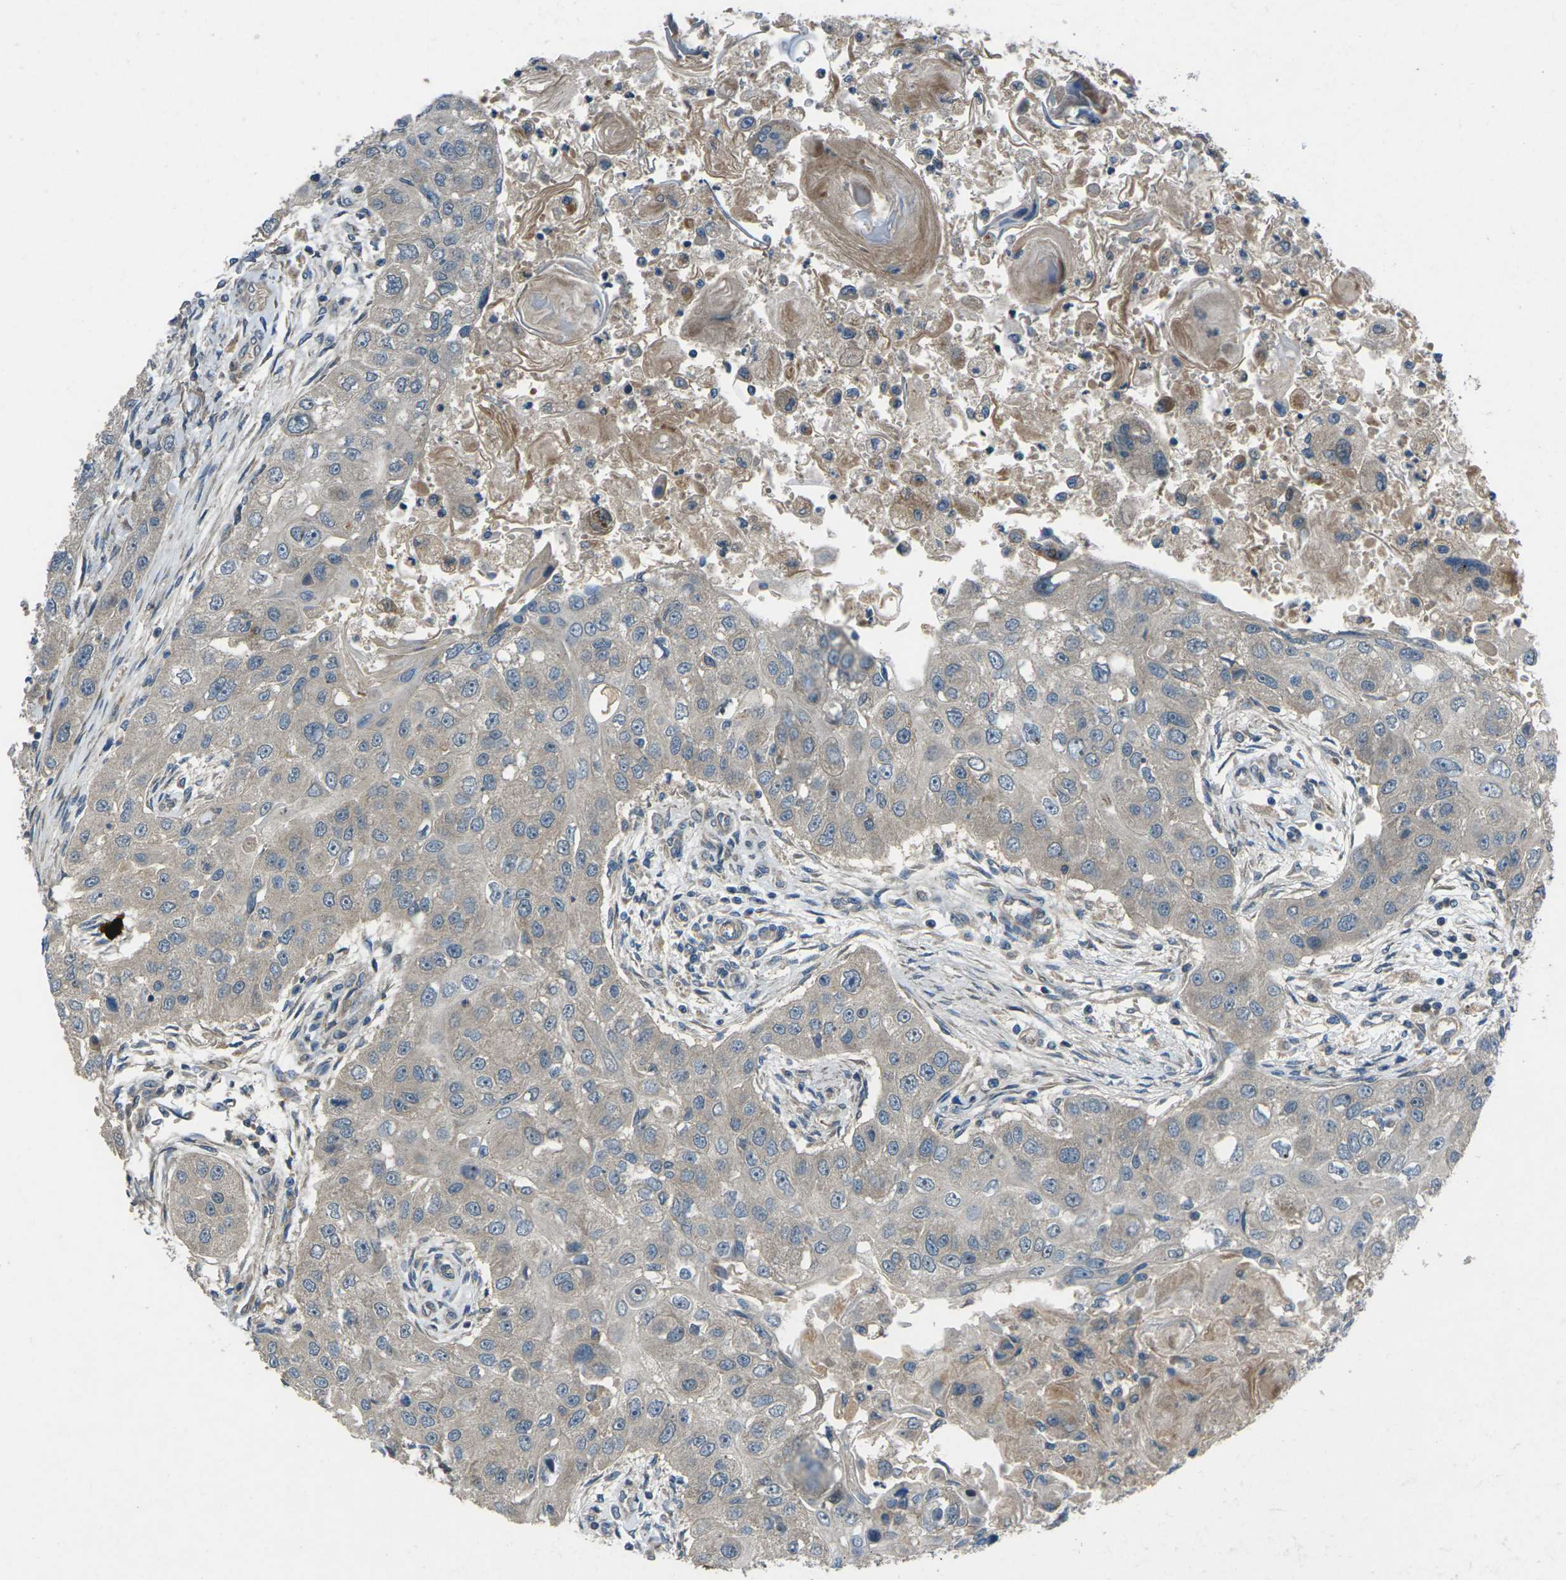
{"staining": {"intensity": "weak", "quantity": ">75%", "location": "cytoplasmic/membranous"}, "tissue": "head and neck cancer", "cell_type": "Tumor cells", "image_type": "cancer", "snomed": [{"axis": "morphology", "description": "Normal tissue, NOS"}, {"axis": "morphology", "description": "Squamous cell carcinoma, NOS"}, {"axis": "topography", "description": "Skeletal muscle"}, {"axis": "topography", "description": "Head-Neck"}], "caption": "Head and neck cancer (squamous cell carcinoma) tissue demonstrates weak cytoplasmic/membranous positivity in approximately >75% of tumor cells, visualized by immunohistochemistry. The protein is shown in brown color, while the nuclei are stained blue.", "gene": "EDNRA", "patient": {"sex": "male", "age": 51}}